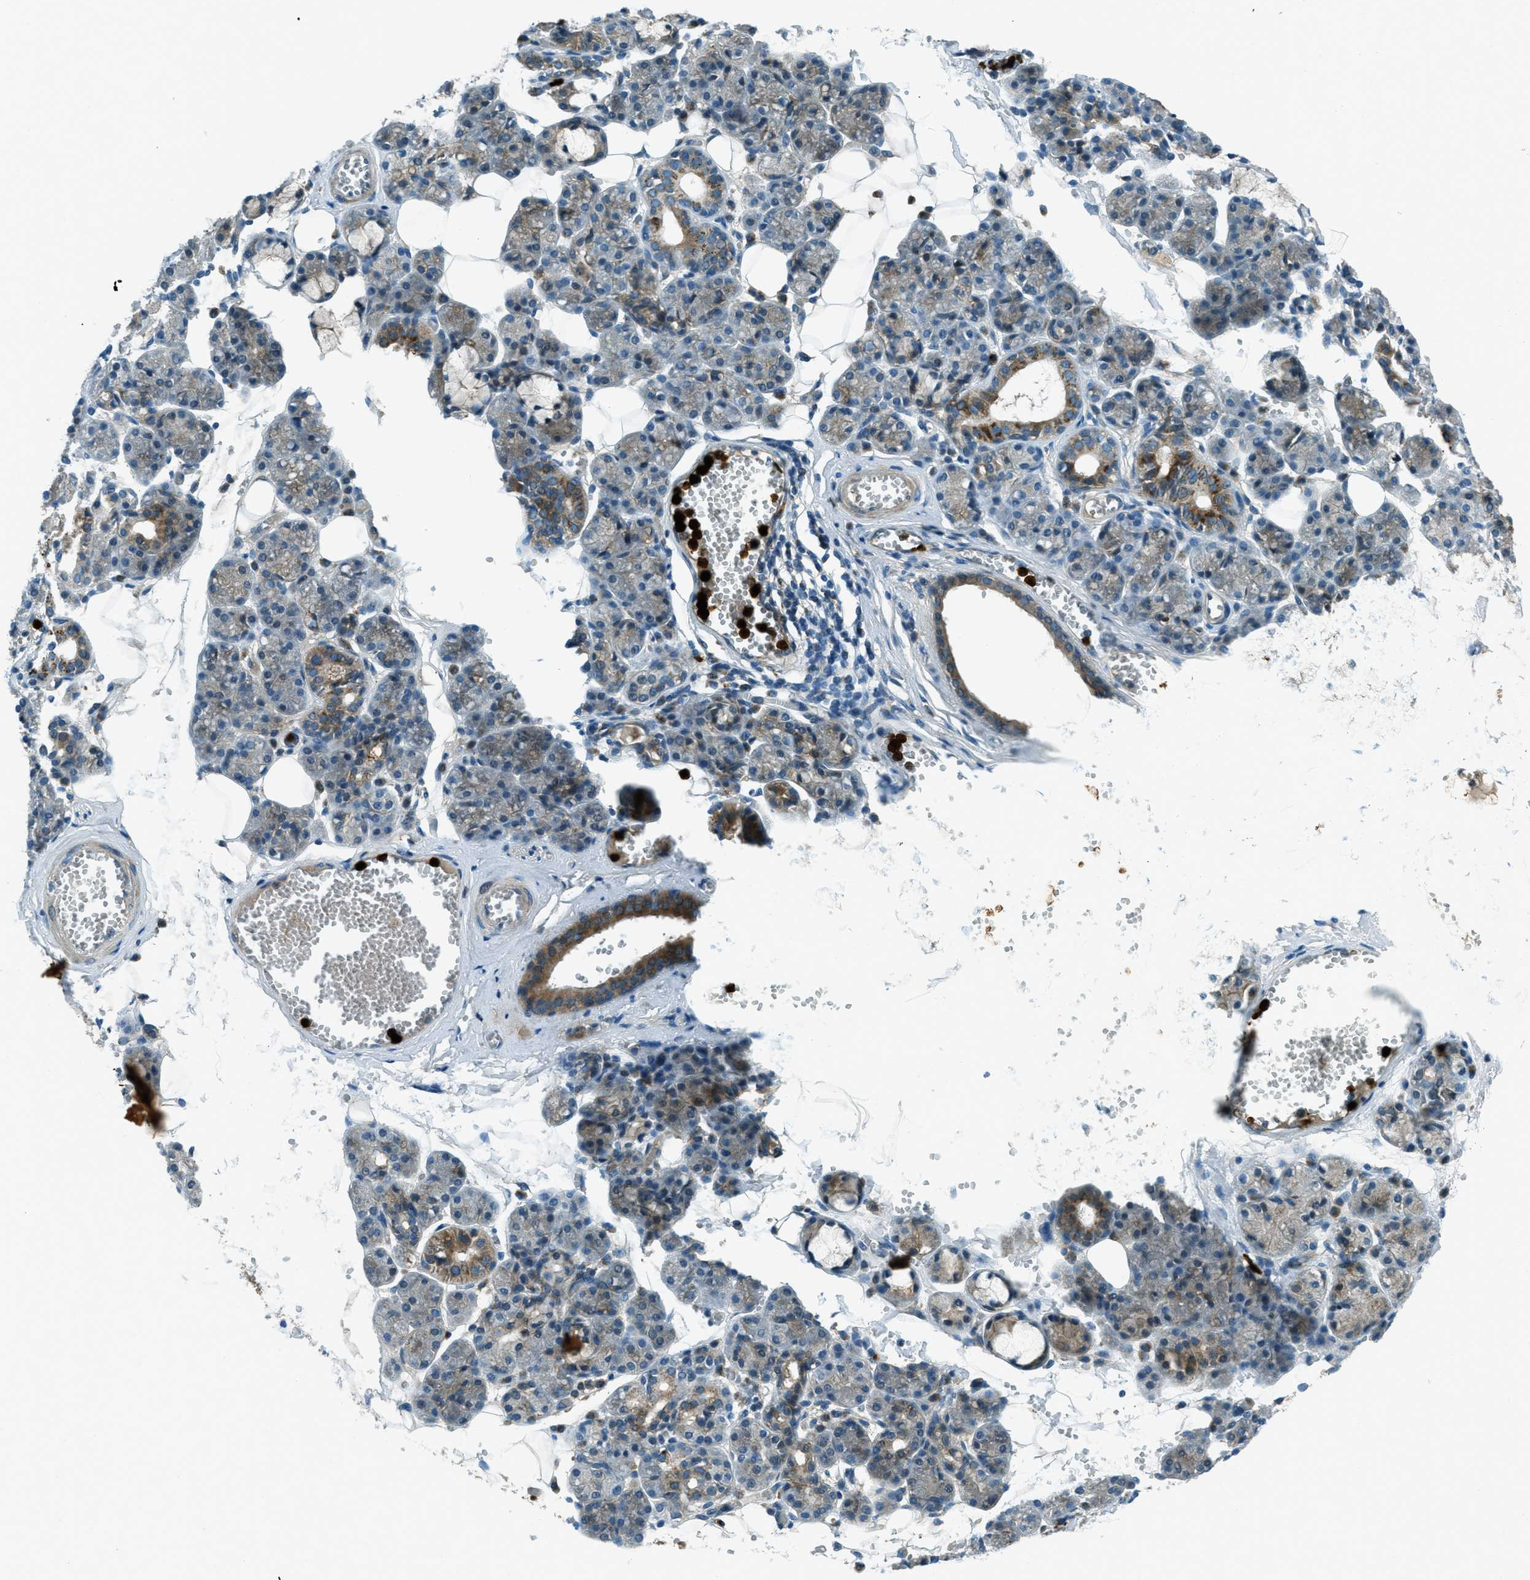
{"staining": {"intensity": "moderate", "quantity": "25%-75%", "location": "cytoplasmic/membranous"}, "tissue": "salivary gland", "cell_type": "Glandular cells", "image_type": "normal", "snomed": [{"axis": "morphology", "description": "Normal tissue, NOS"}, {"axis": "topography", "description": "Salivary gland"}], "caption": "Protein staining displays moderate cytoplasmic/membranous staining in about 25%-75% of glandular cells in benign salivary gland. (DAB (3,3'-diaminobenzidine) IHC, brown staining for protein, blue staining for nuclei).", "gene": "FAR1", "patient": {"sex": "male", "age": 63}}